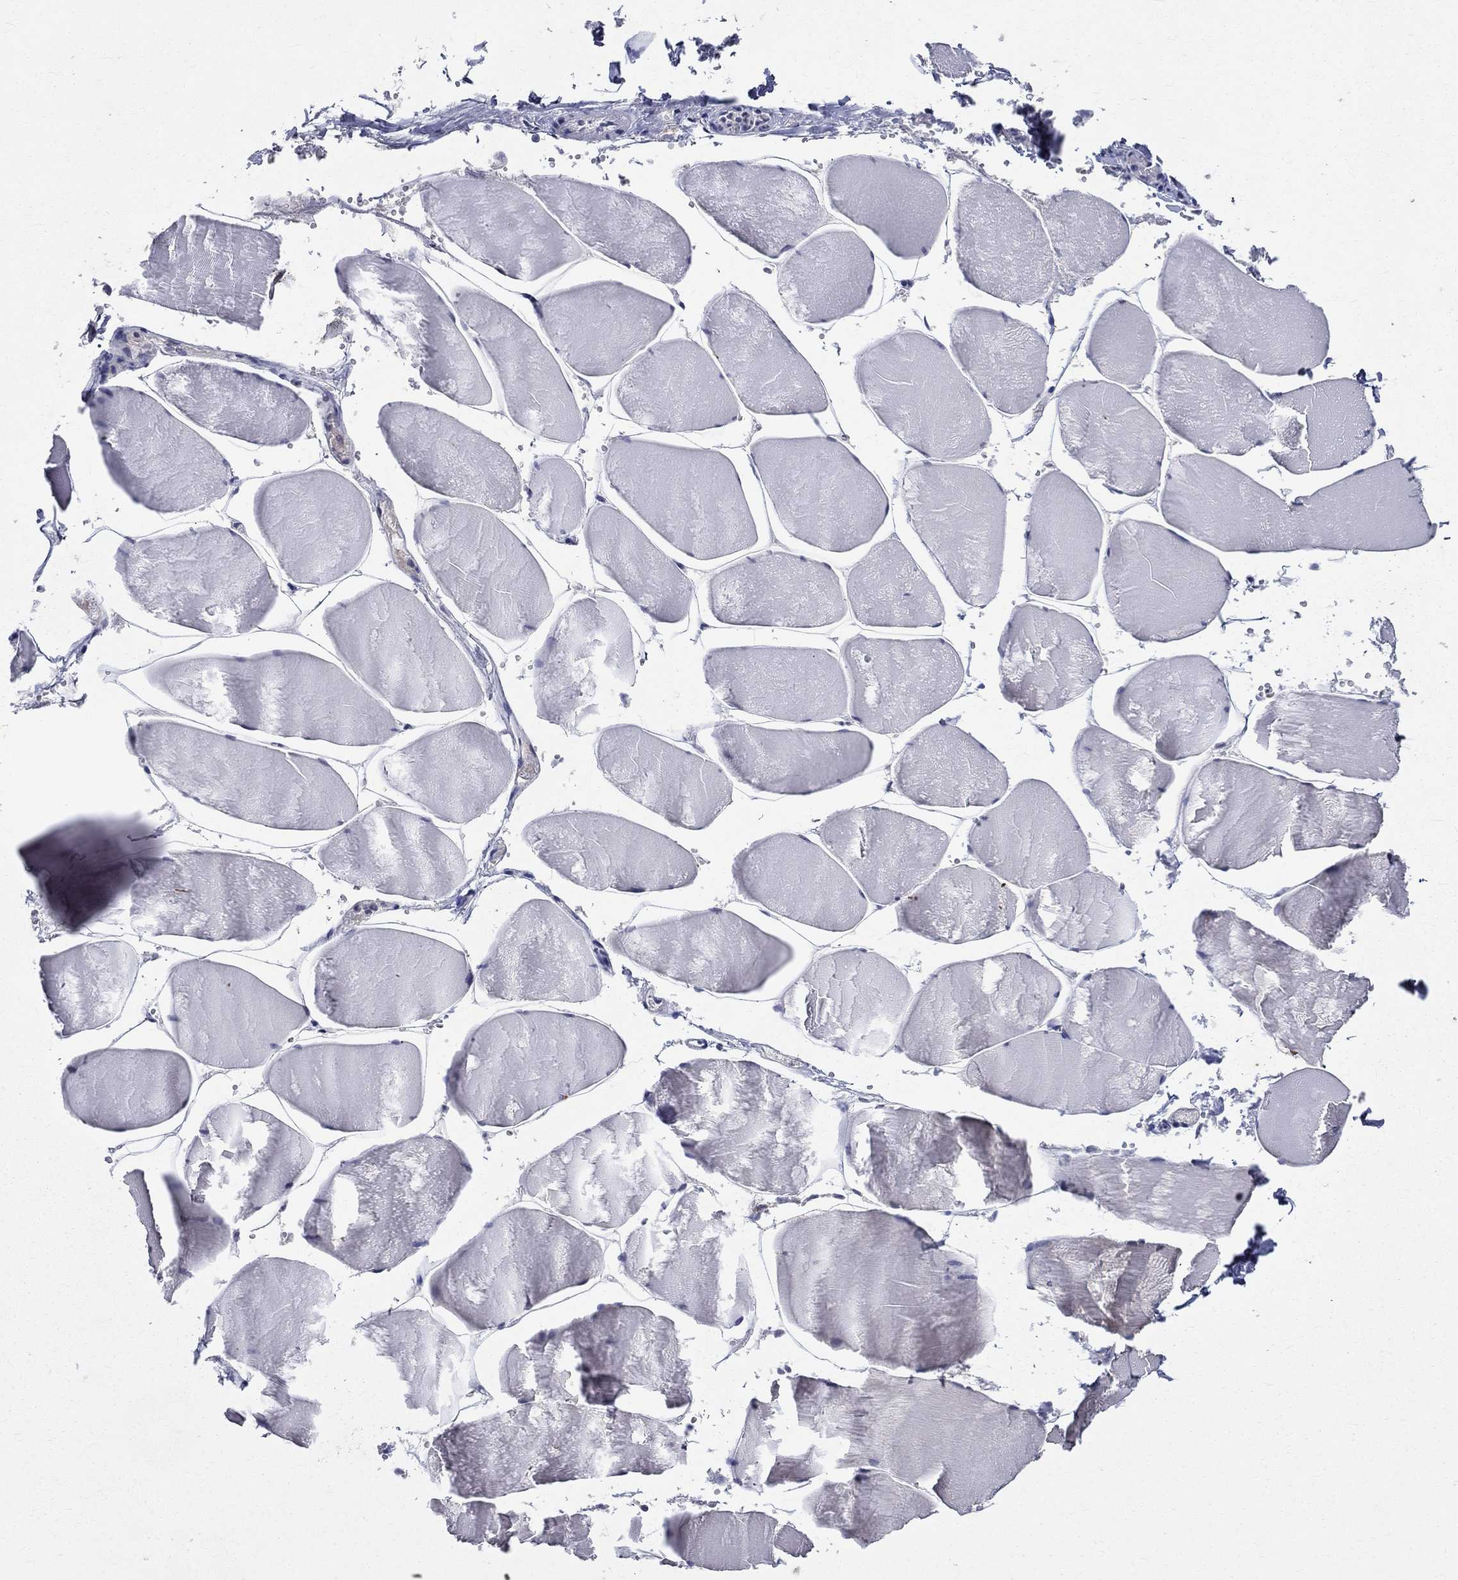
{"staining": {"intensity": "negative", "quantity": "none", "location": "none"}, "tissue": "skeletal muscle", "cell_type": "Myocytes", "image_type": "normal", "snomed": [{"axis": "morphology", "description": "Normal tissue, NOS"}, {"axis": "morphology", "description": "Malignant melanoma, Metastatic site"}, {"axis": "topography", "description": "Skeletal muscle"}], "caption": "Immunohistochemistry image of unremarkable human skeletal muscle stained for a protein (brown), which demonstrates no positivity in myocytes. (Brightfield microscopy of DAB (3,3'-diaminobenzidine) immunohistochemistry (IHC) at high magnification).", "gene": "SLC4A10", "patient": {"sex": "male", "age": 50}}